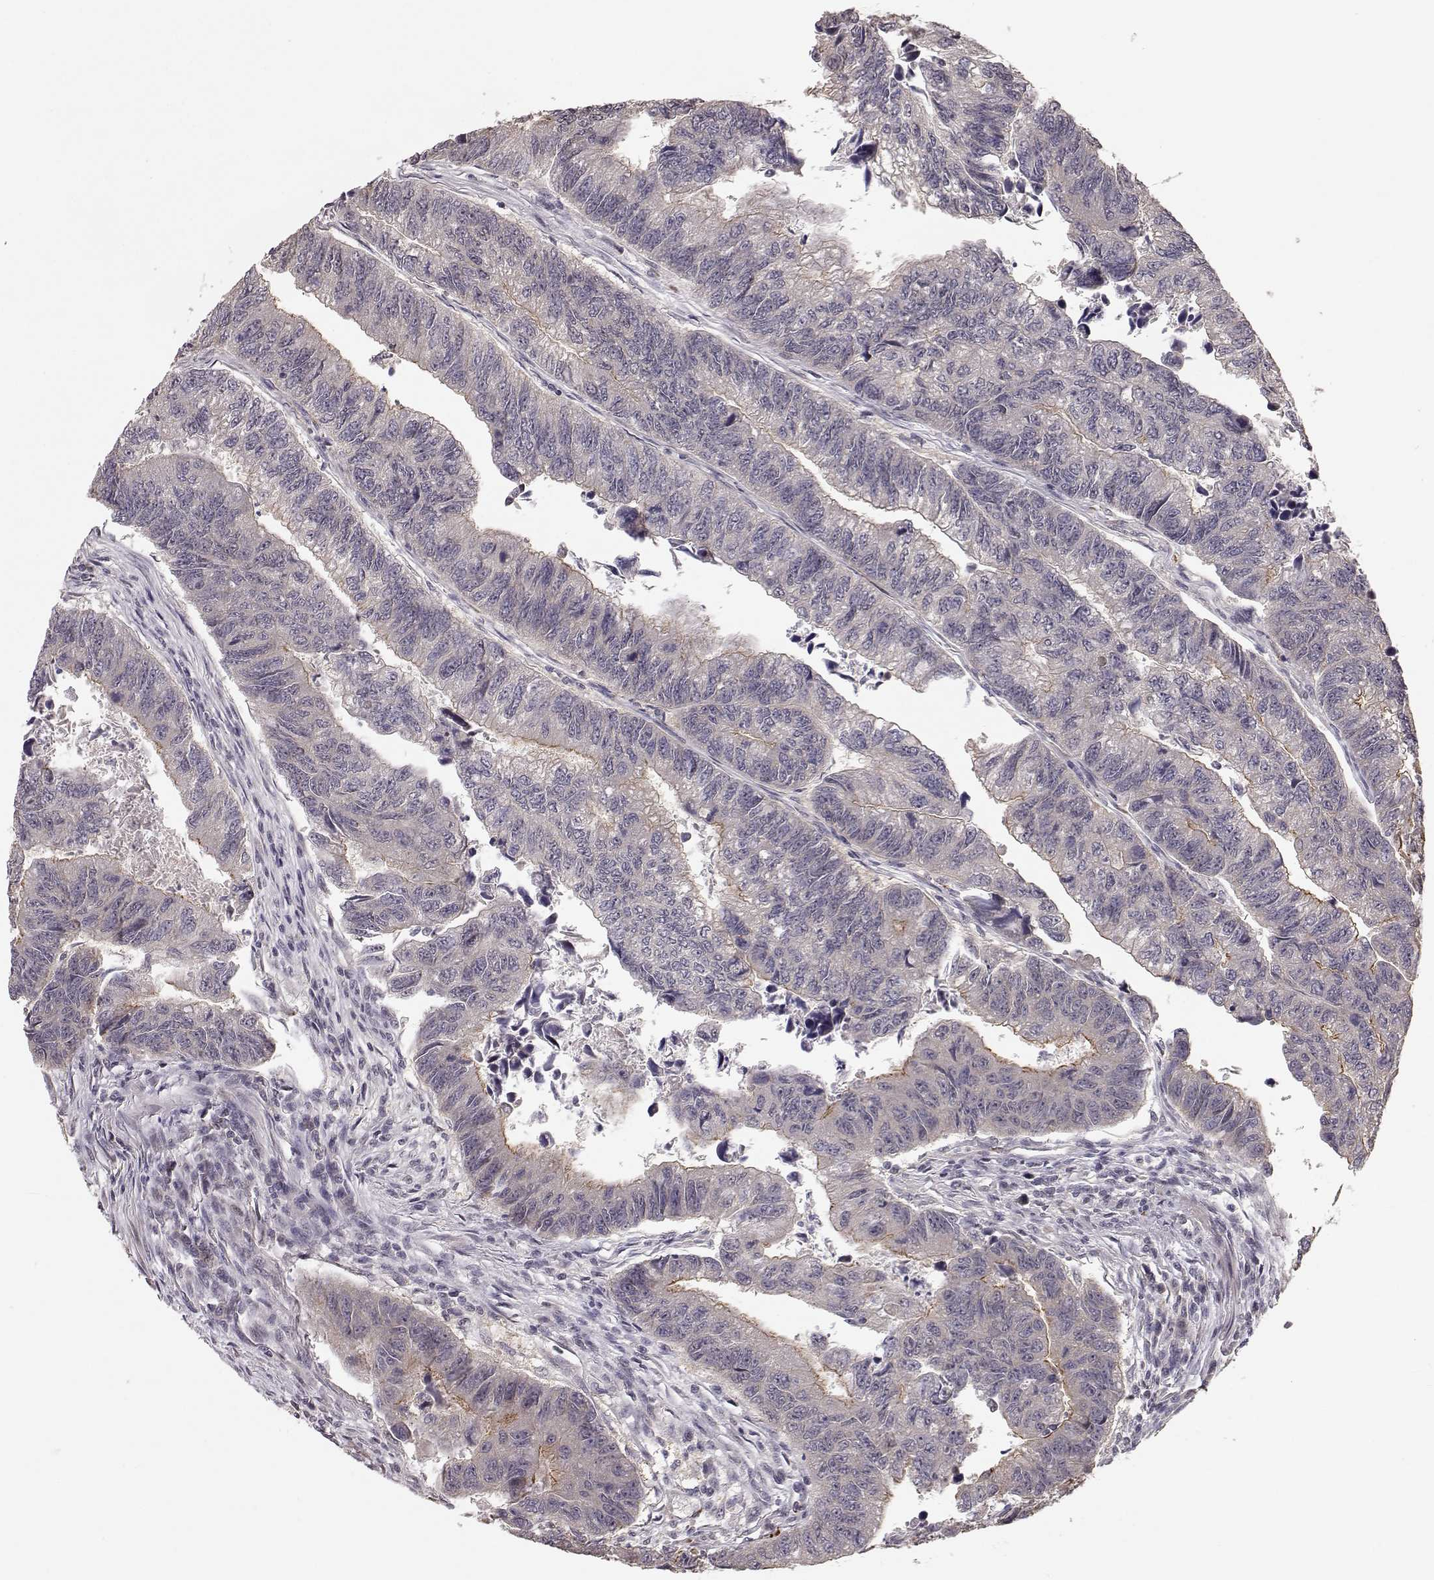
{"staining": {"intensity": "moderate", "quantity": "<25%", "location": "cytoplasmic/membranous"}, "tissue": "colorectal cancer", "cell_type": "Tumor cells", "image_type": "cancer", "snomed": [{"axis": "morphology", "description": "Adenocarcinoma, NOS"}, {"axis": "topography", "description": "Colon"}], "caption": "A photomicrograph of colorectal cancer stained for a protein displays moderate cytoplasmic/membranous brown staining in tumor cells. (Stains: DAB (3,3'-diaminobenzidine) in brown, nuclei in blue, Microscopy: brightfield microscopy at high magnification).", "gene": "PLEKHG3", "patient": {"sex": "female", "age": 65}}